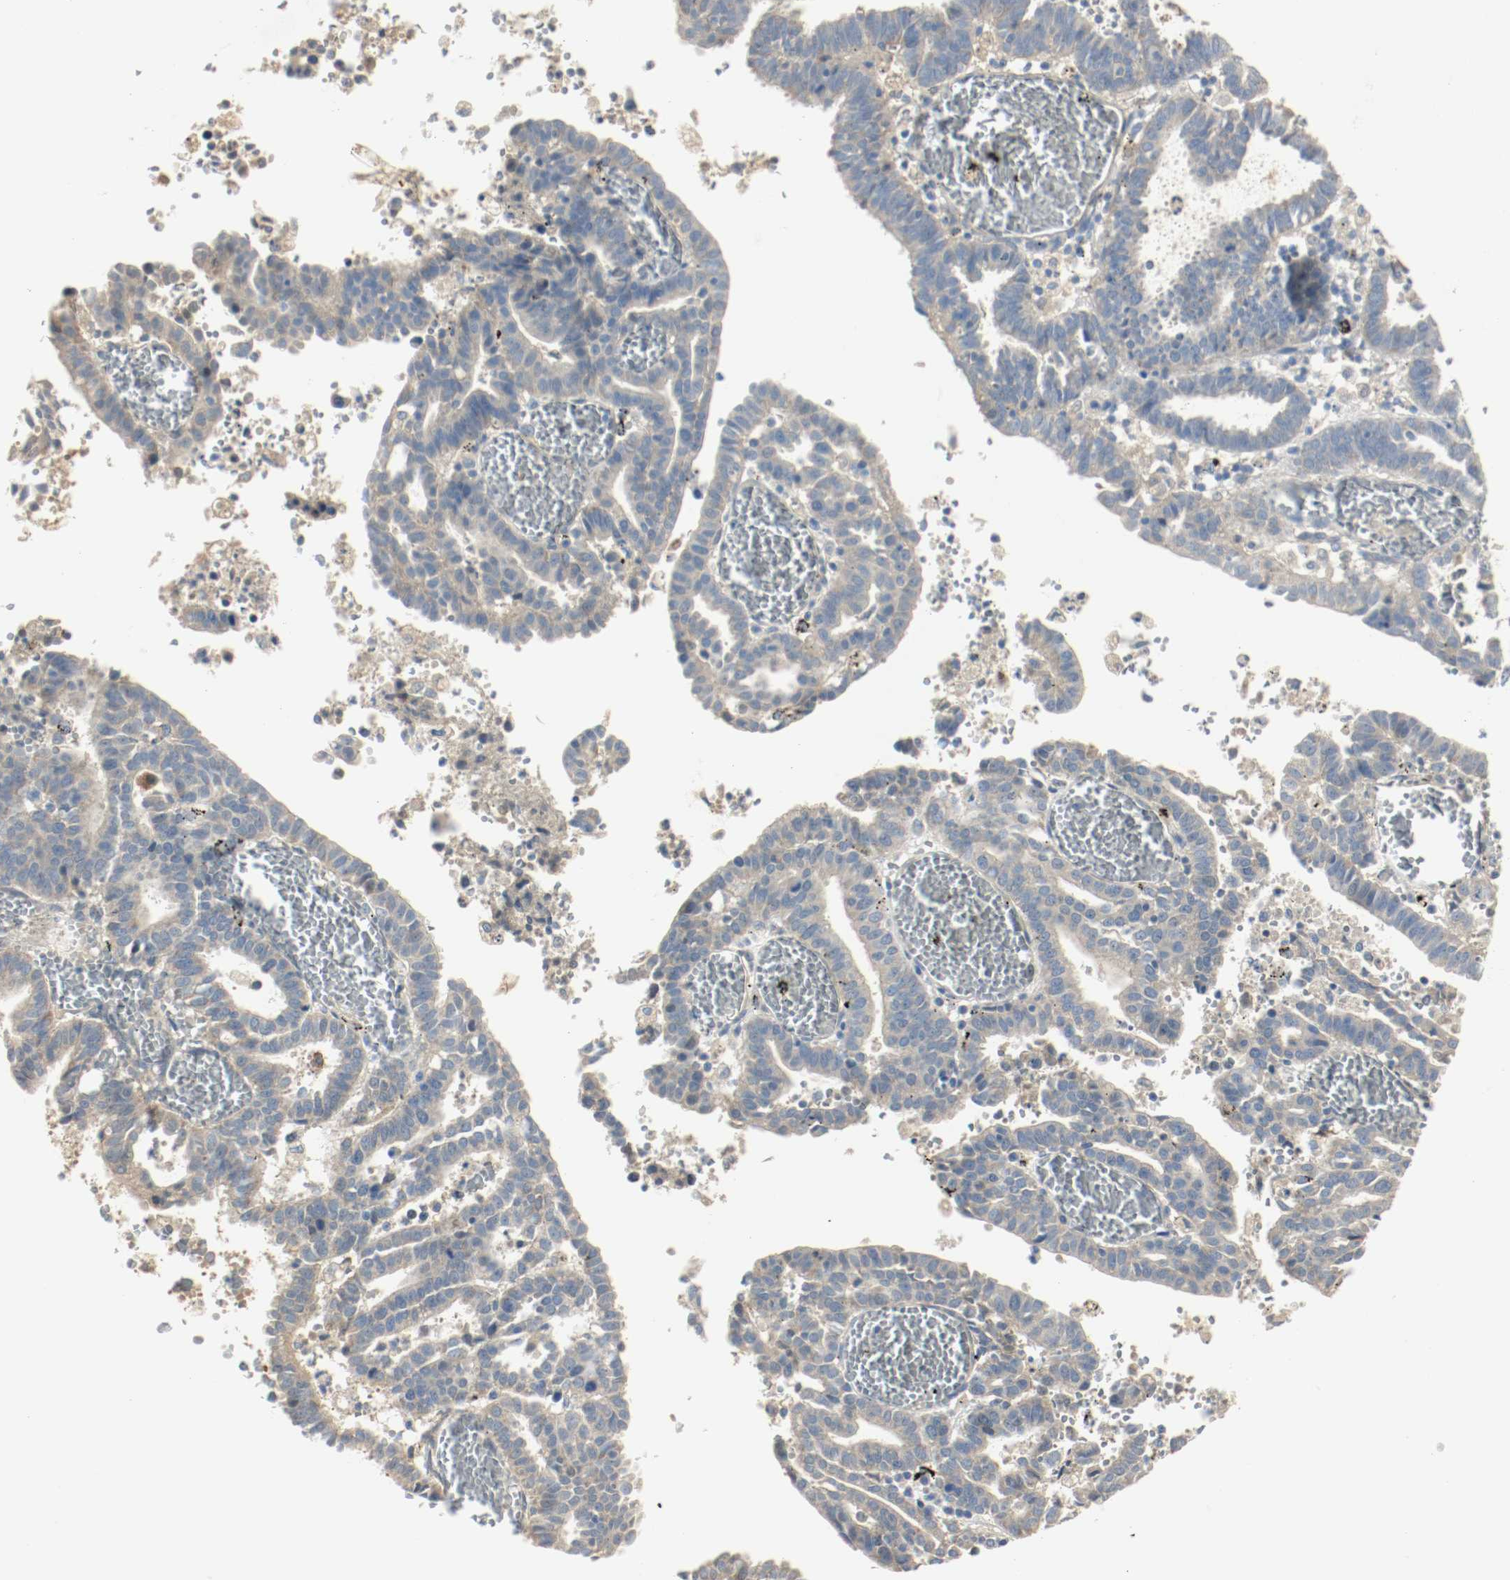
{"staining": {"intensity": "weak", "quantity": "<25%", "location": "cytoplasmic/membranous"}, "tissue": "endometrial cancer", "cell_type": "Tumor cells", "image_type": "cancer", "snomed": [{"axis": "morphology", "description": "Adenocarcinoma, NOS"}, {"axis": "topography", "description": "Uterus"}], "caption": "IHC photomicrograph of neoplastic tissue: human endometrial cancer (adenocarcinoma) stained with DAB demonstrates no significant protein positivity in tumor cells. (DAB (3,3'-diaminobenzidine) immunohistochemistry (IHC) visualized using brightfield microscopy, high magnification).", "gene": "MELTF", "patient": {"sex": "female", "age": 83}}